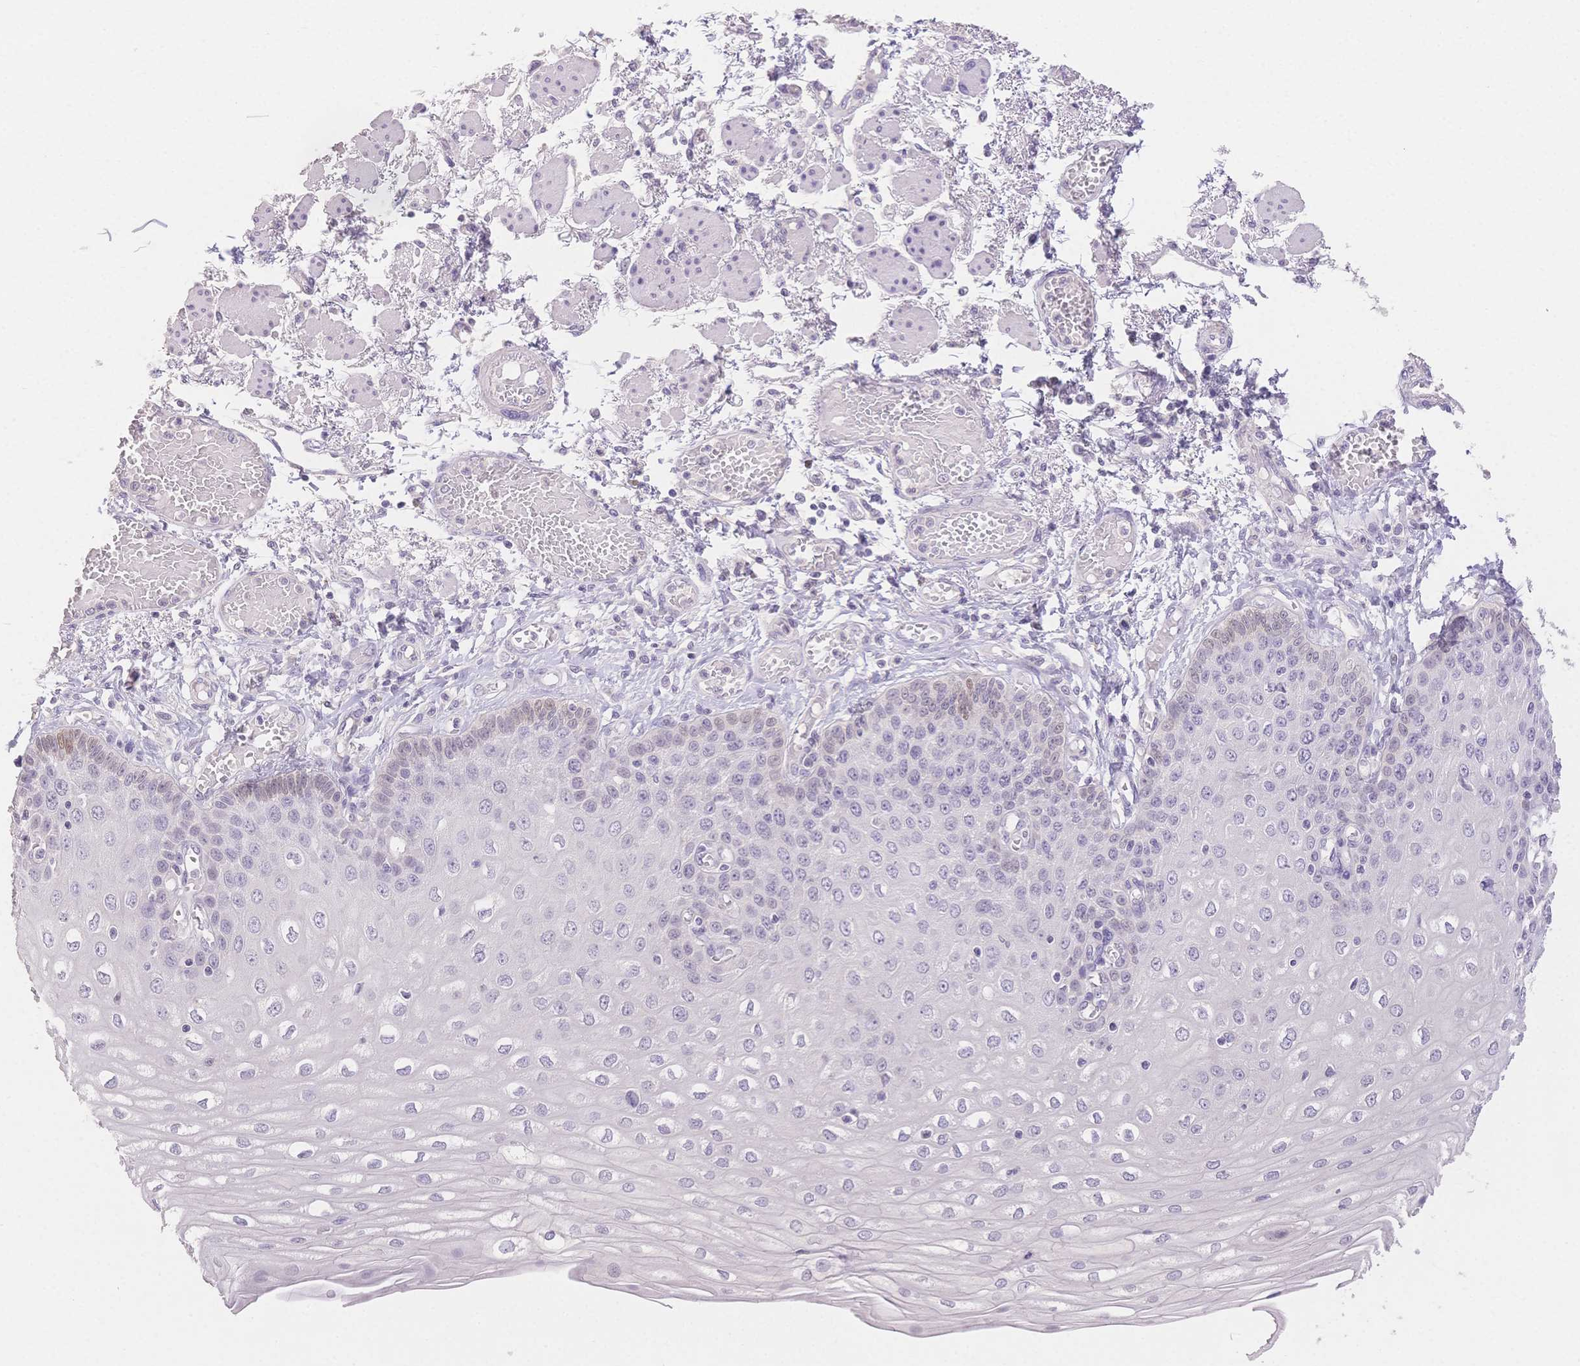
{"staining": {"intensity": "negative", "quantity": "none", "location": "none"}, "tissue": "esophagus", "cell_type": "Squamous epithelial cells", "image_type": "normal", "snomed": [{"axis": "morphology", "description": "Normal tissue, NOS"}, {"axis": "morphology", "description": "Adenocarcinoma, NOS"}, {"axis": "topography", "description": "Esophagus"}], "caption": "A histopathology image of esophagus stained for a protein reveals no brown staining in squamous epithelial cells.", "gene": "SUV39H2", "patient": {"sex": "male", "age": 81}}